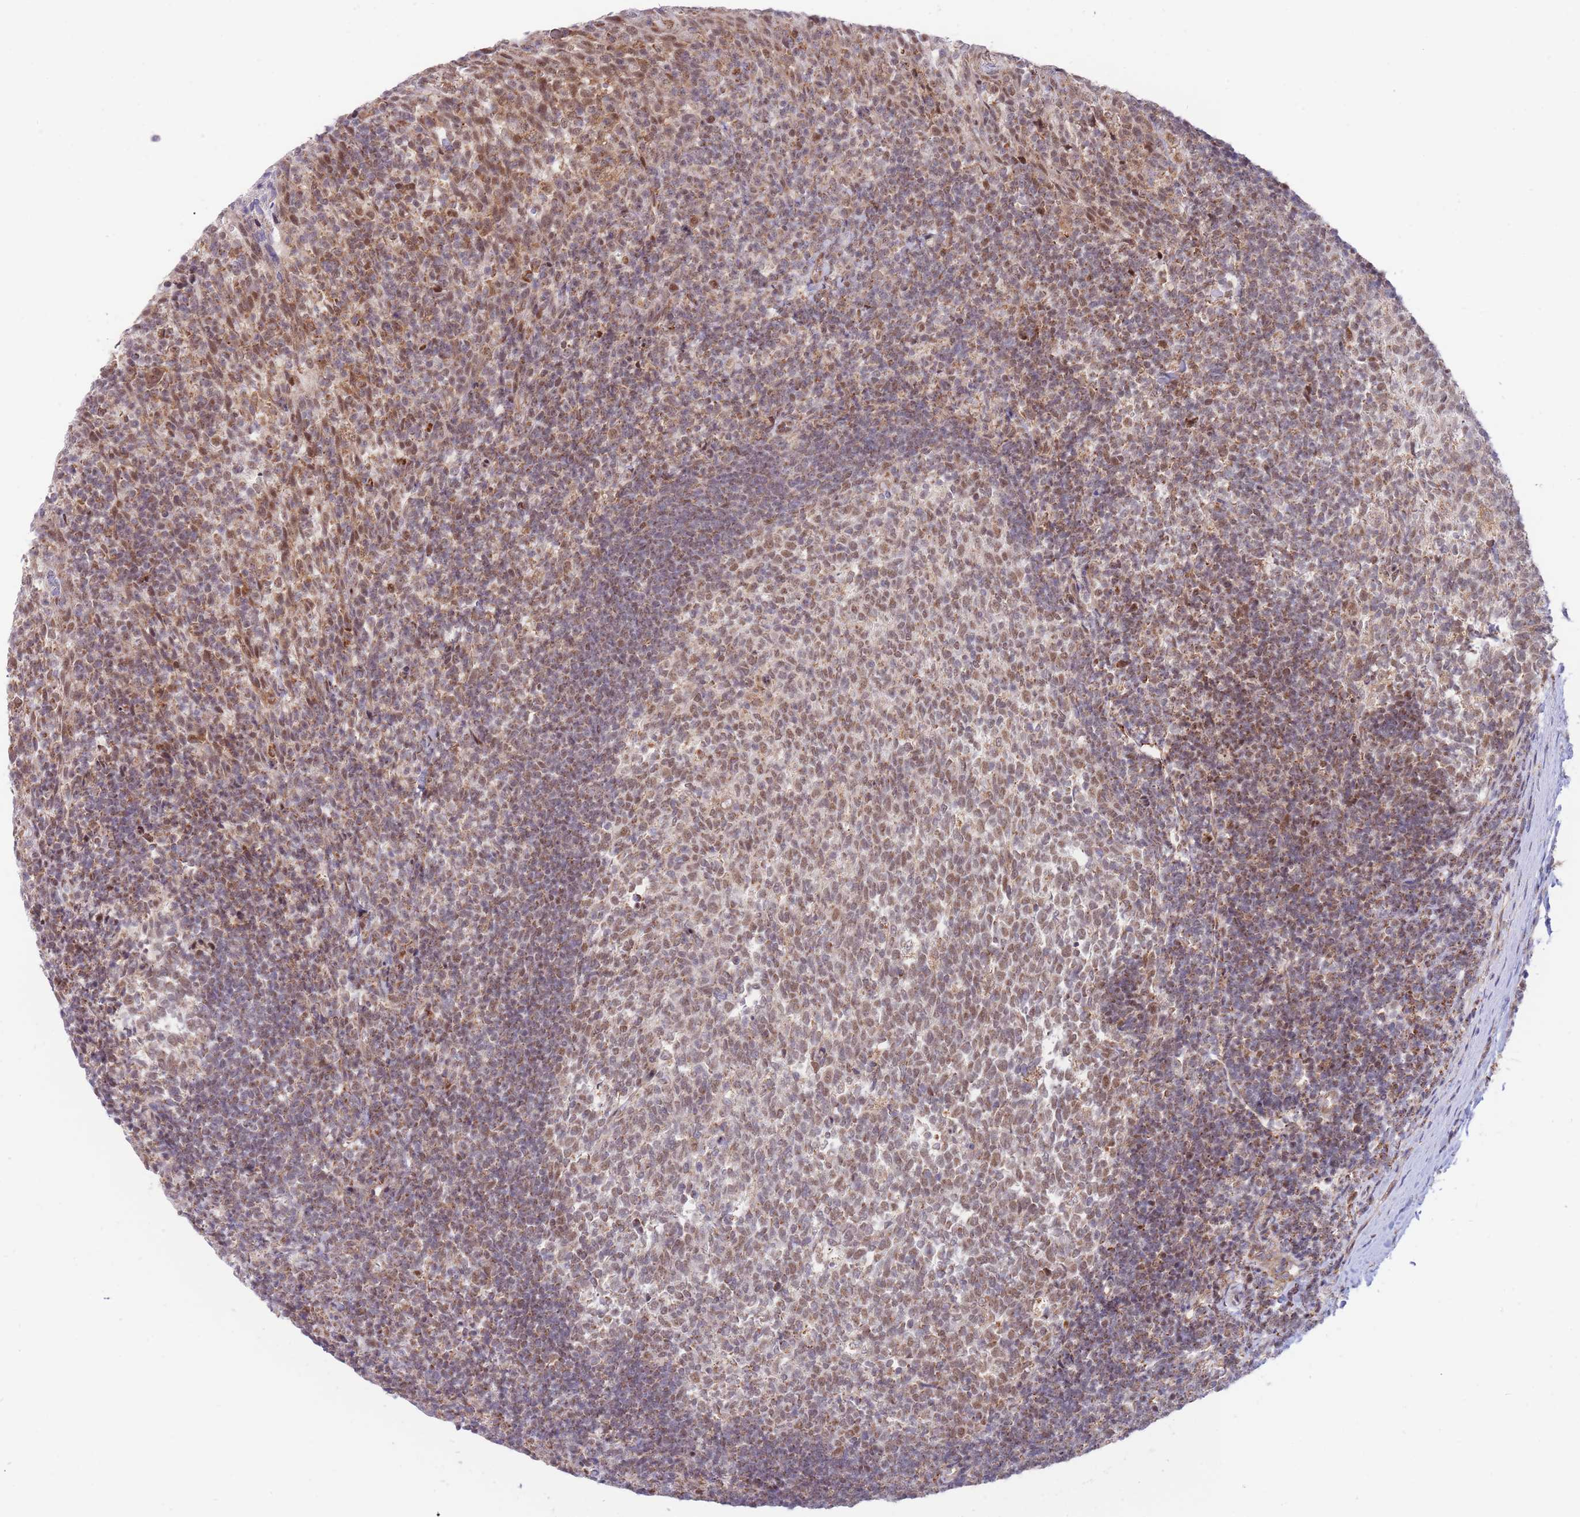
{"staining": {"intensity": "moderate", "quantity": ">75%", "location": "nuclear"}, "tissue": "tonsil", "cell_type": "Germinal center cells", "image_type": "normal", "snomed": [{"axis": "morphology", "description": "Normal tissue, NOS"}, {"axis": "topography", "description": "Tonsil"}], "caption": "Immunohistochemical staining of normal human tonsil reveals medium levels of moderate nuclear staining in approximately >75% of germinal center cells.", "gene": "BOD1L1", "patient": {"sex": "female", "age": 10}}